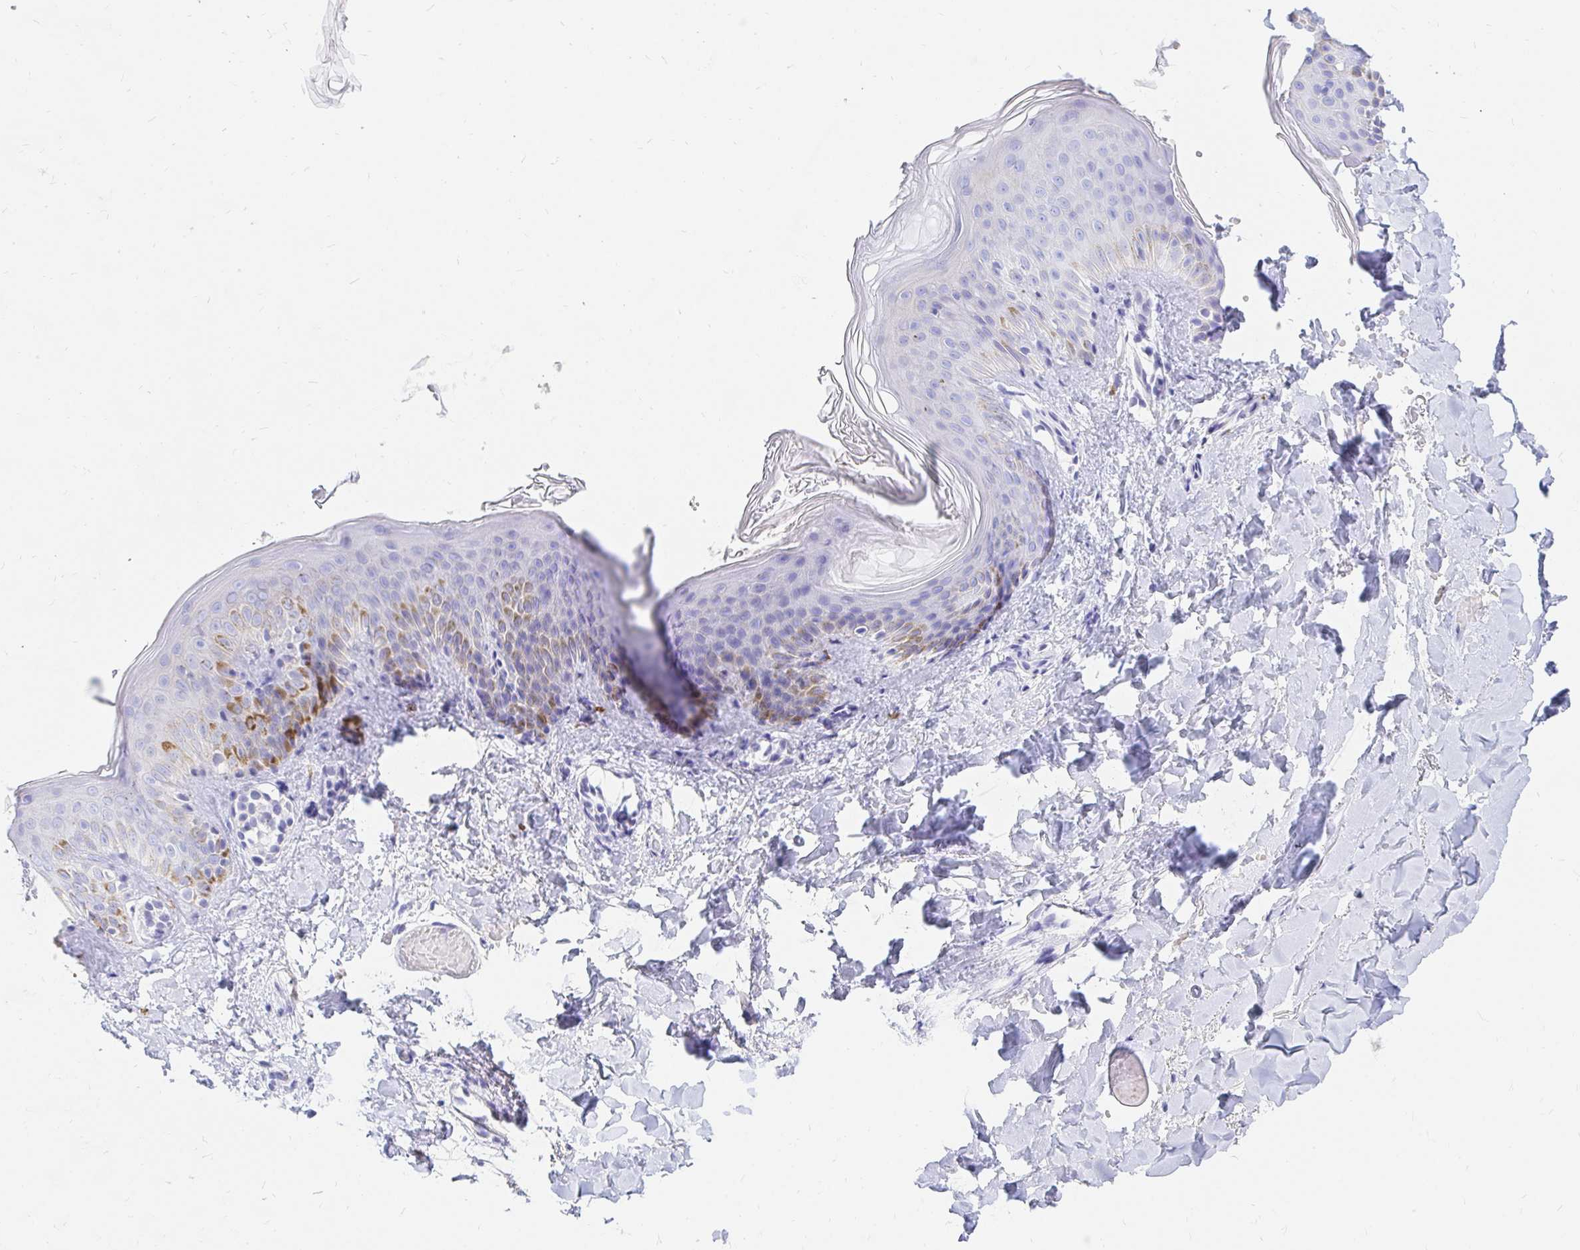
{"staining": {"intensity": "negative", "quantity": "none", "location": "none"}, "tissue": "skin", "cell_type": "Fibroblasts", "image_type": "normal", "snomed": [{"axis": "morphology", "description": "Normal tissue, NOS"}, {"axis": "topography", "description": "Skin"}], "caption": "Immunohistochemical staining of benign human skin shows no significant expression in fibroblasts. Nuclei are stained in blue.", "gene": "NR2E1", "patient": {"sex": "male", "age": 16}}